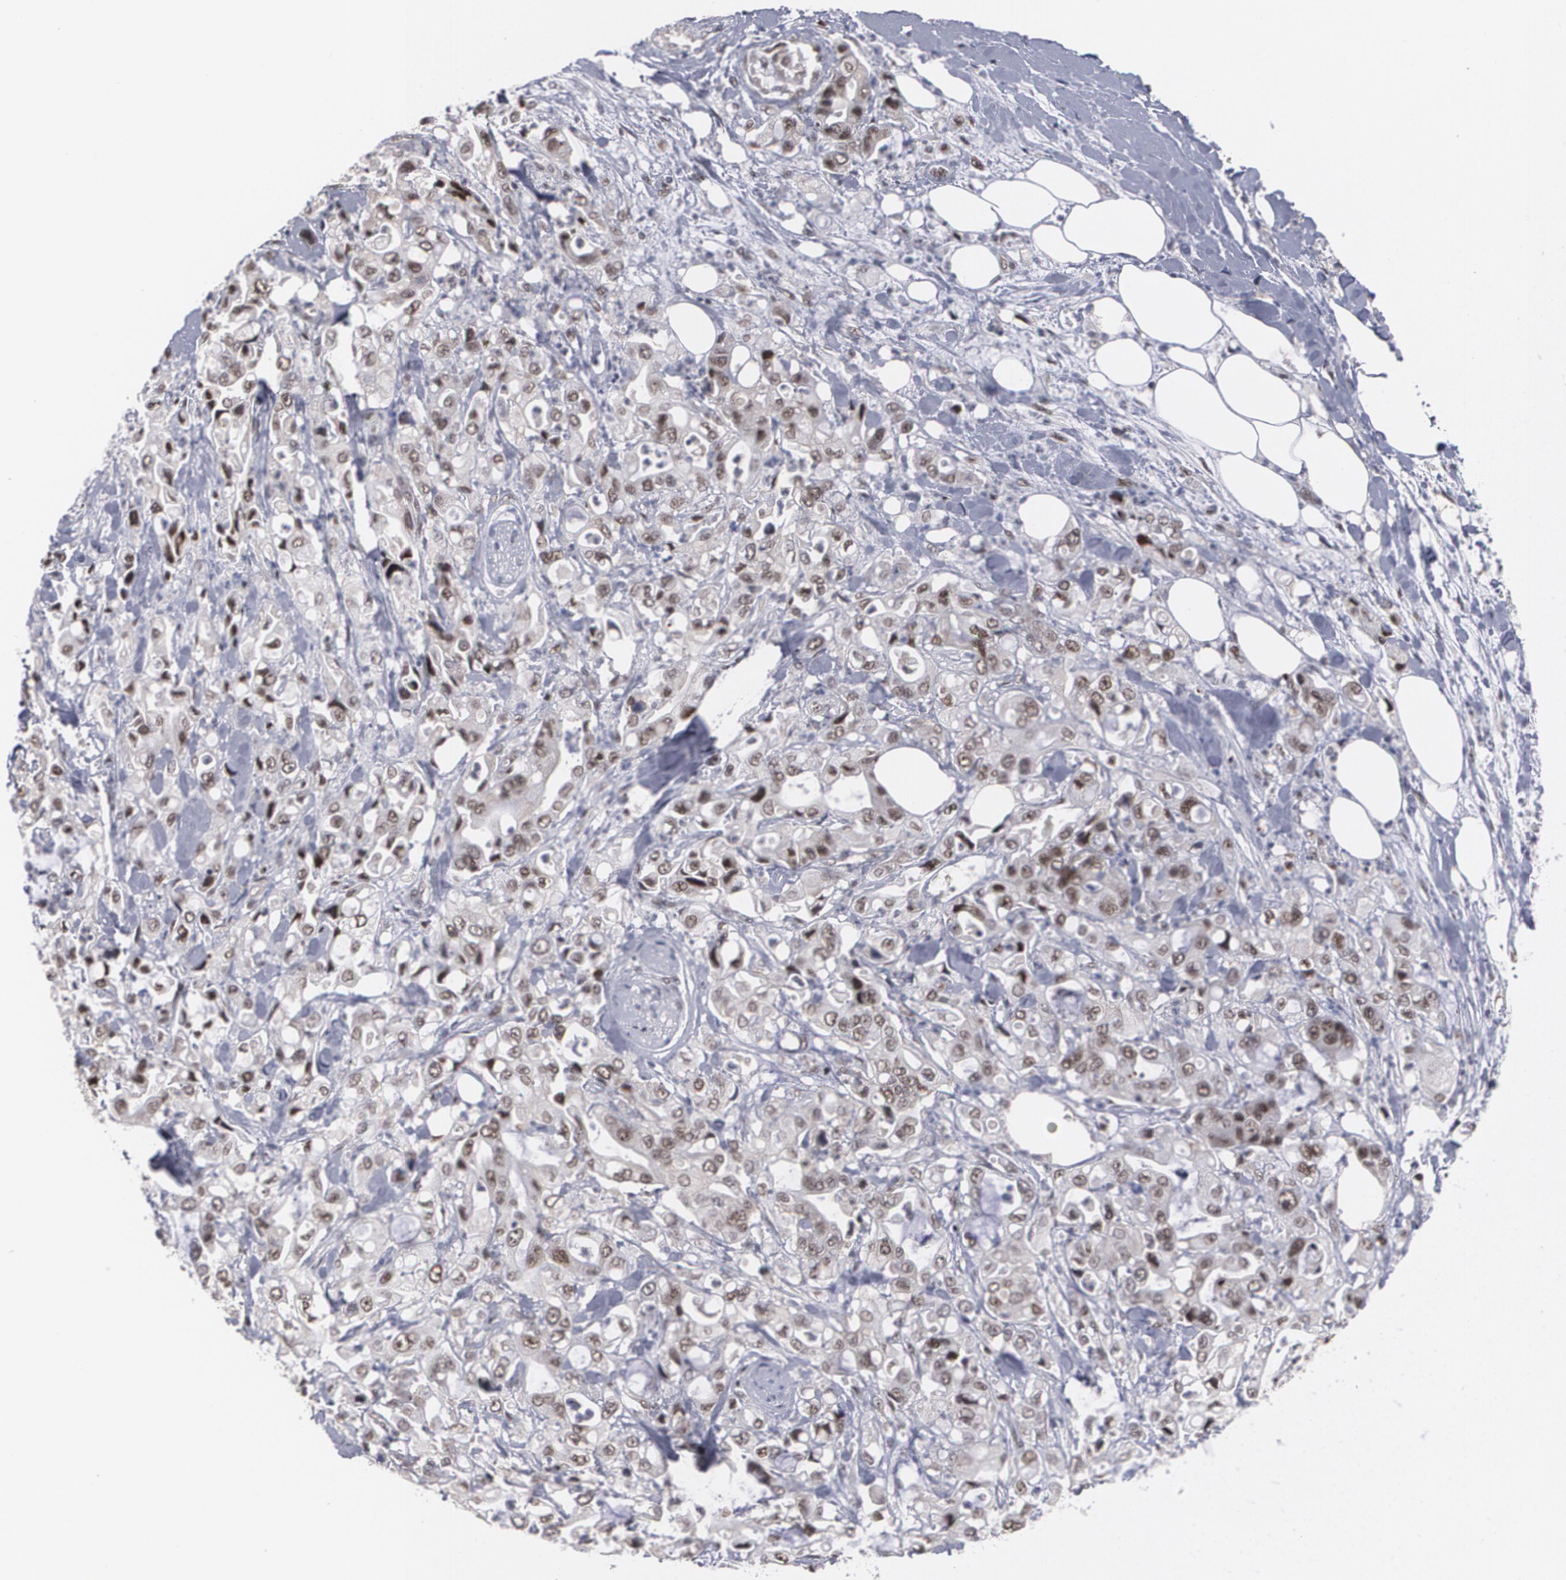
{"staining": {"intensity": "moderate", "quantity": ">75%", "location": "nuclear"}, "tissue": "pancreatic cancer", "cell_type": "Tumor cells", "image_type": "cancer", "snomed": [{"axis": "morphology", "description": "Adenocarcinoma, NOS"}, {"axis": "topography", "description": "Pancreas"}], "caption": "Immunohistochemical staining of human pancreatic cancer (adenocarcinoma) displays medium levels of moderate nuclear protein expression in about >75% of tumor cells.", "gene": "INTS6", "patient": {"sex": "male", "age": 70}}